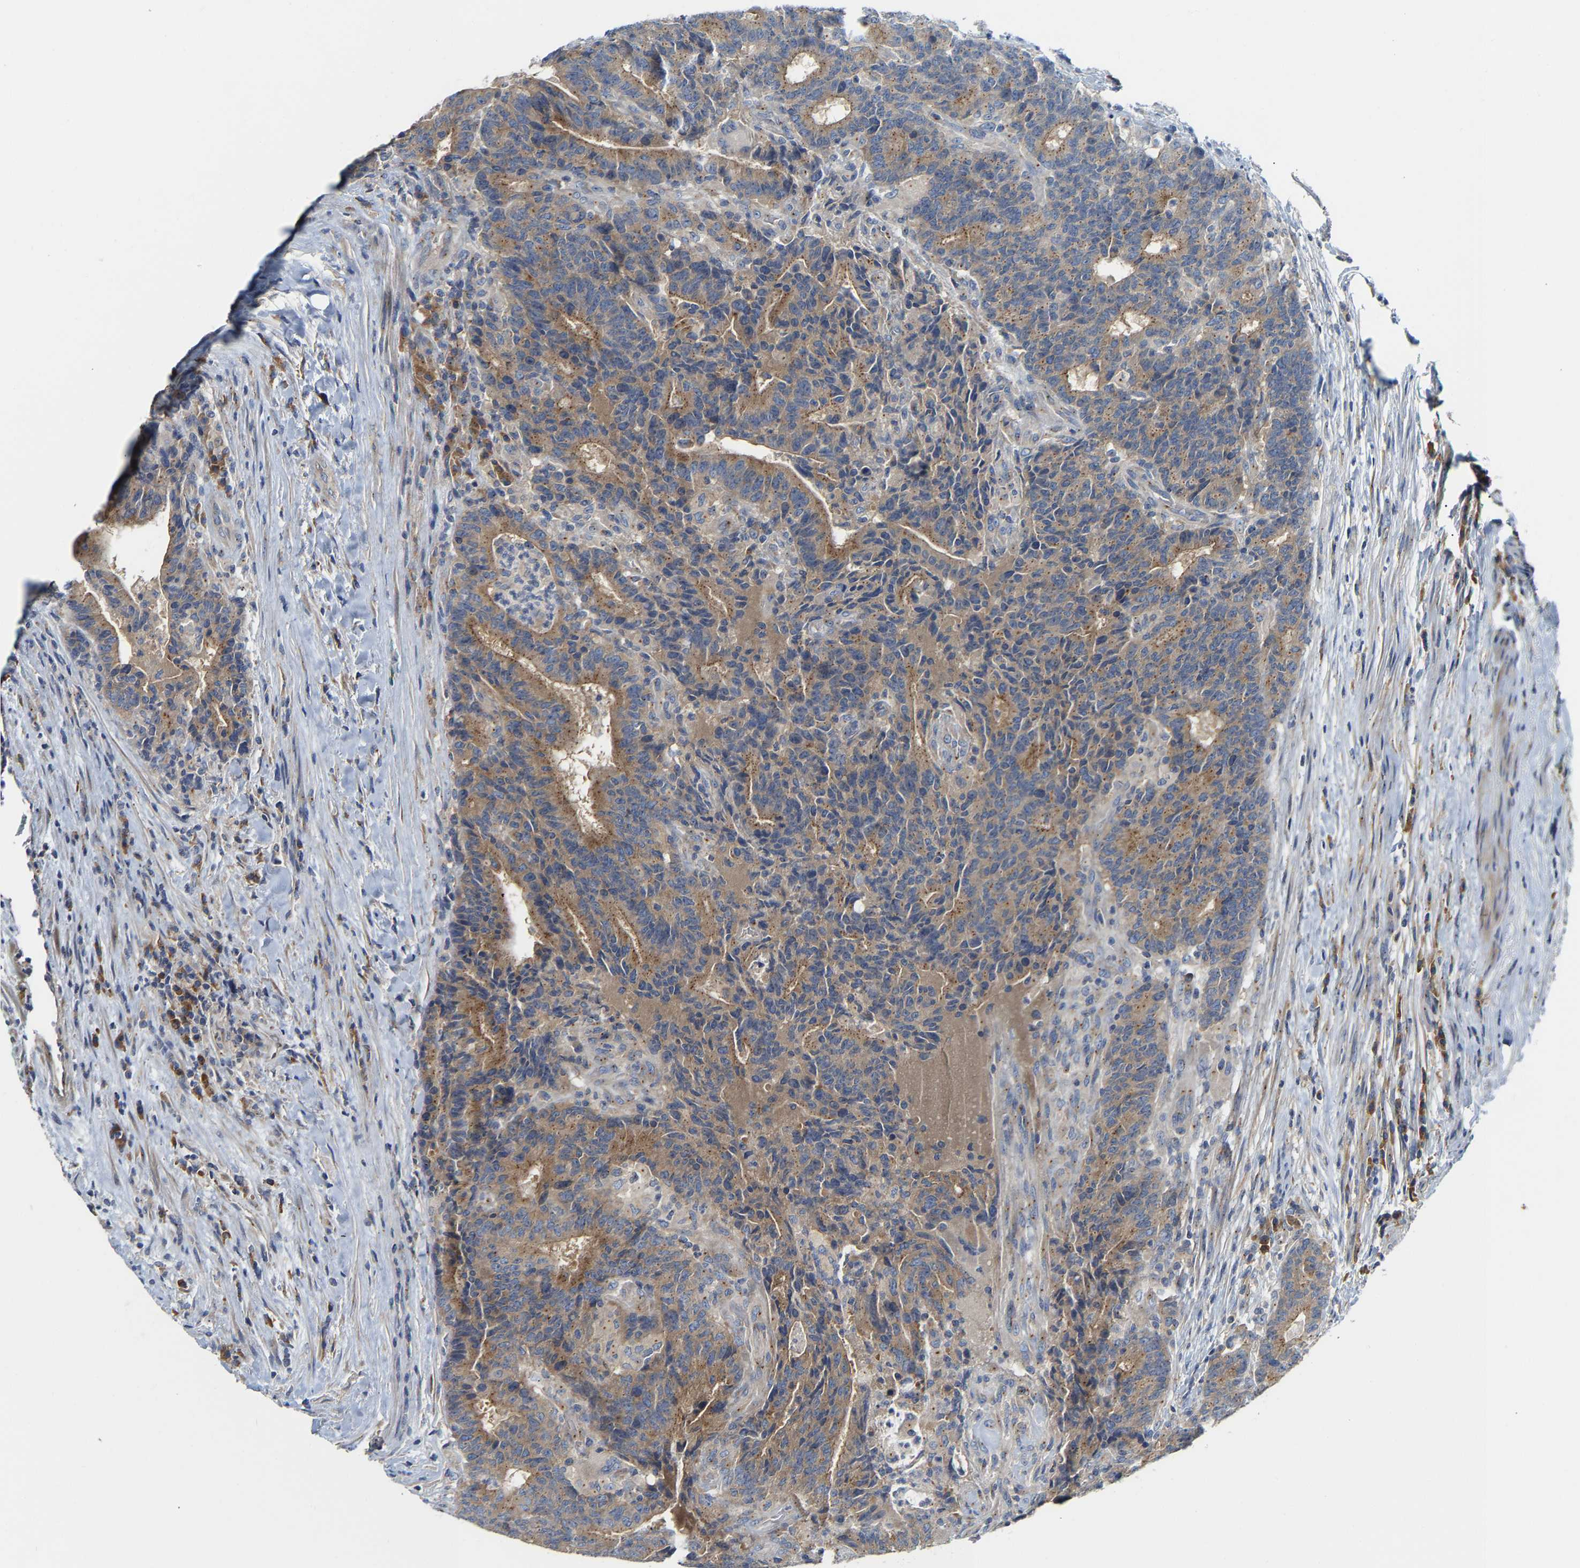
{"staining": {"intensity": "moderate", "quantity": ">75%", "location": "cytoplasmic/membranous"}, "tissue": "colorectal cancer", "cell_type": "Tumor cells", "image_type": "cancer", "snomed": [{"axis": "morphology", "description": "Normal tissue, NOS"}, {"axis": "morphology", "description": "Adenocarcinoma, NOS"}, {"axis": "topography", "description": "Colon"}], "caption": "Adenocarcinoma (colorectal) stained with DAB (3,3'-diaminobenzidine) IHC demonstrates medium levels of moderate cytoplasmic/membranous staining in approximately >75% of tumor cells.", "gene": "PCNT", "patient": {"sex": "female", "age": 75}}